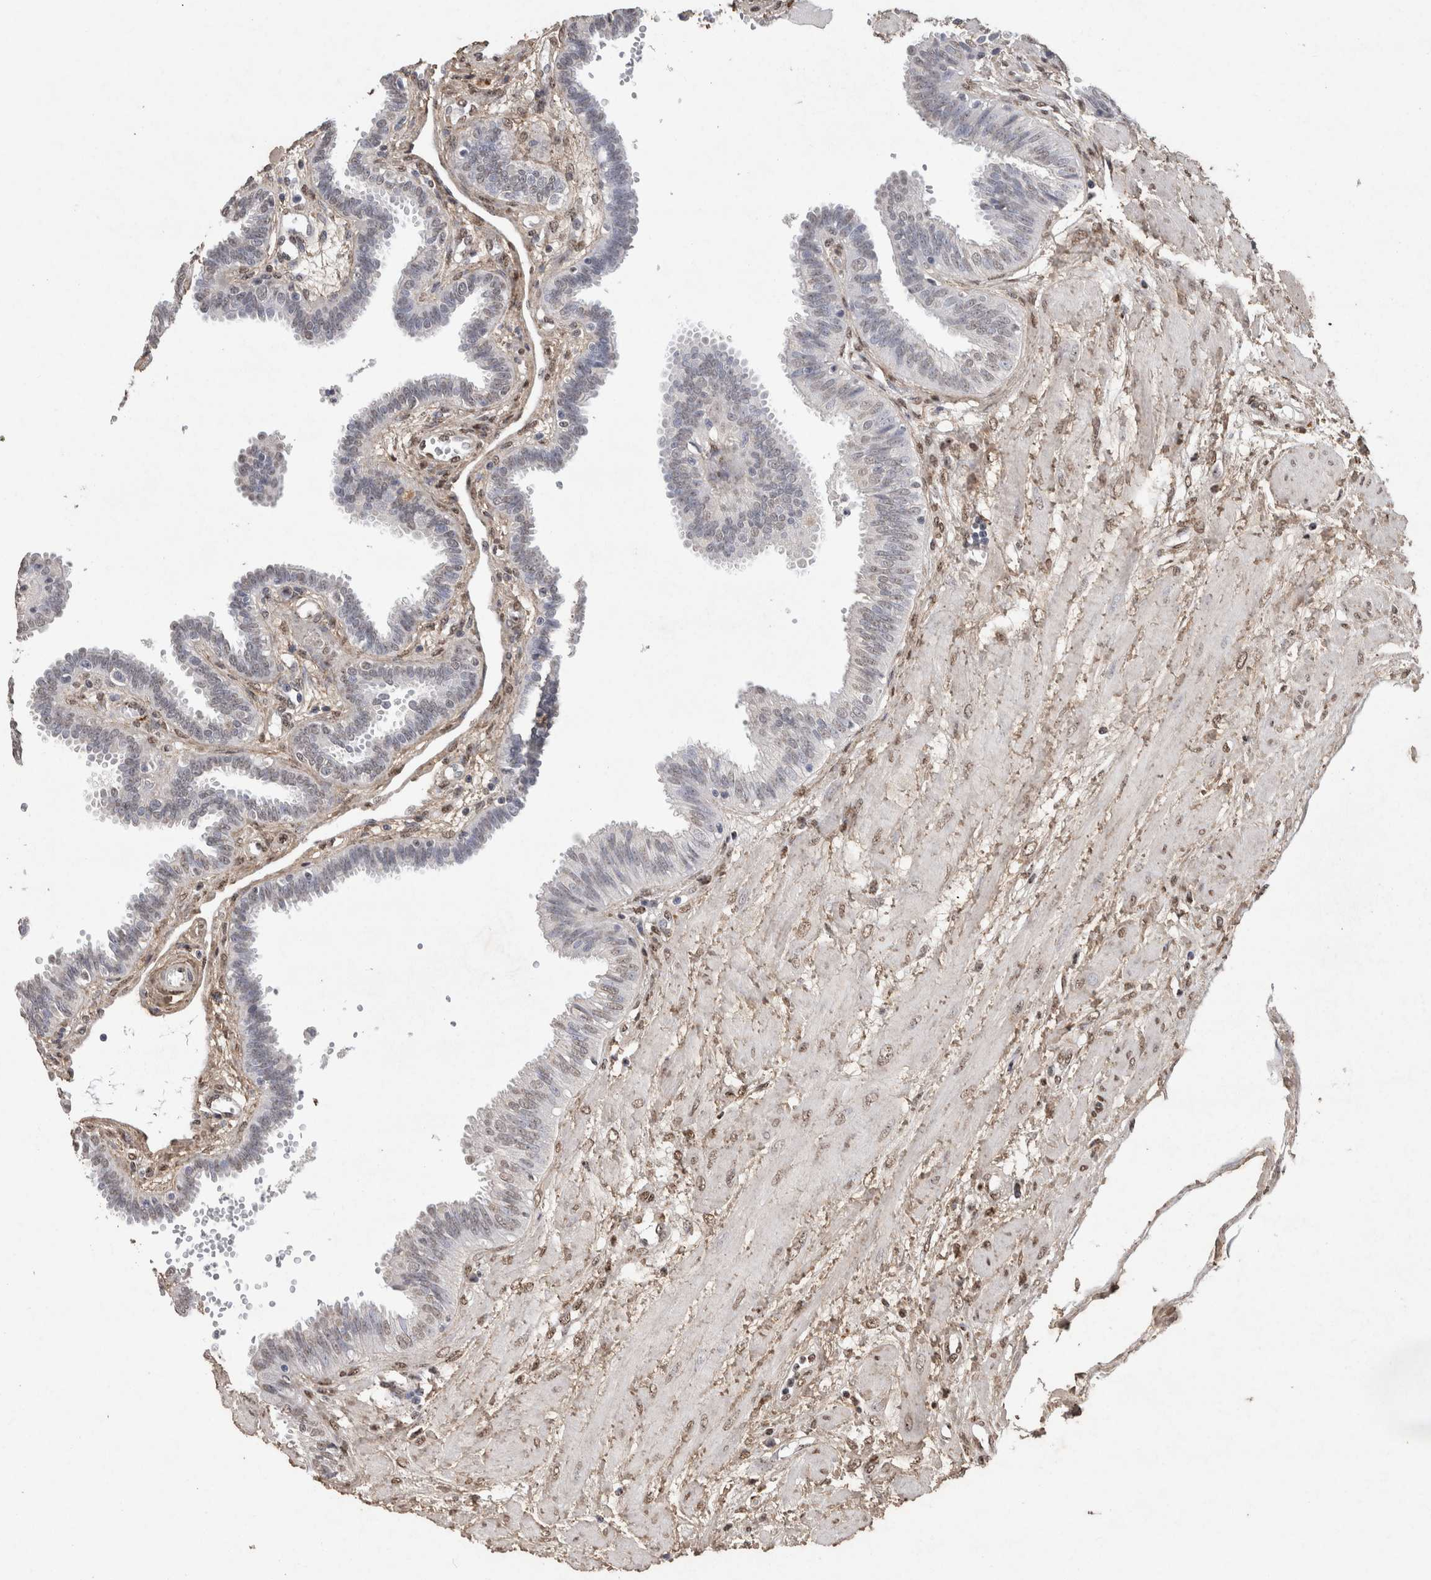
{"staining": {"intensity": "negative", "quantity": "none", "location": "none"}, "tissue": "fallopian tube", "cell_type": "Glandular cells", "image_type": "normal", "snomed": [{"axis": "morphology", "description": "Normal tissue, NOS"}, {"axis": "topography", "description": "Fallopian tube"}], "caption": "Benign fallopian tube was stained to show a protein in brown. There is no significant expression in glandular cells. Brightfield microscopy of immunohistochemistry stained with DAB (brown) and hematoxylin (blue), captured at high magnification.", "gene": "C1QTNF5", "patient": {"sex": "female", "age": 32}}